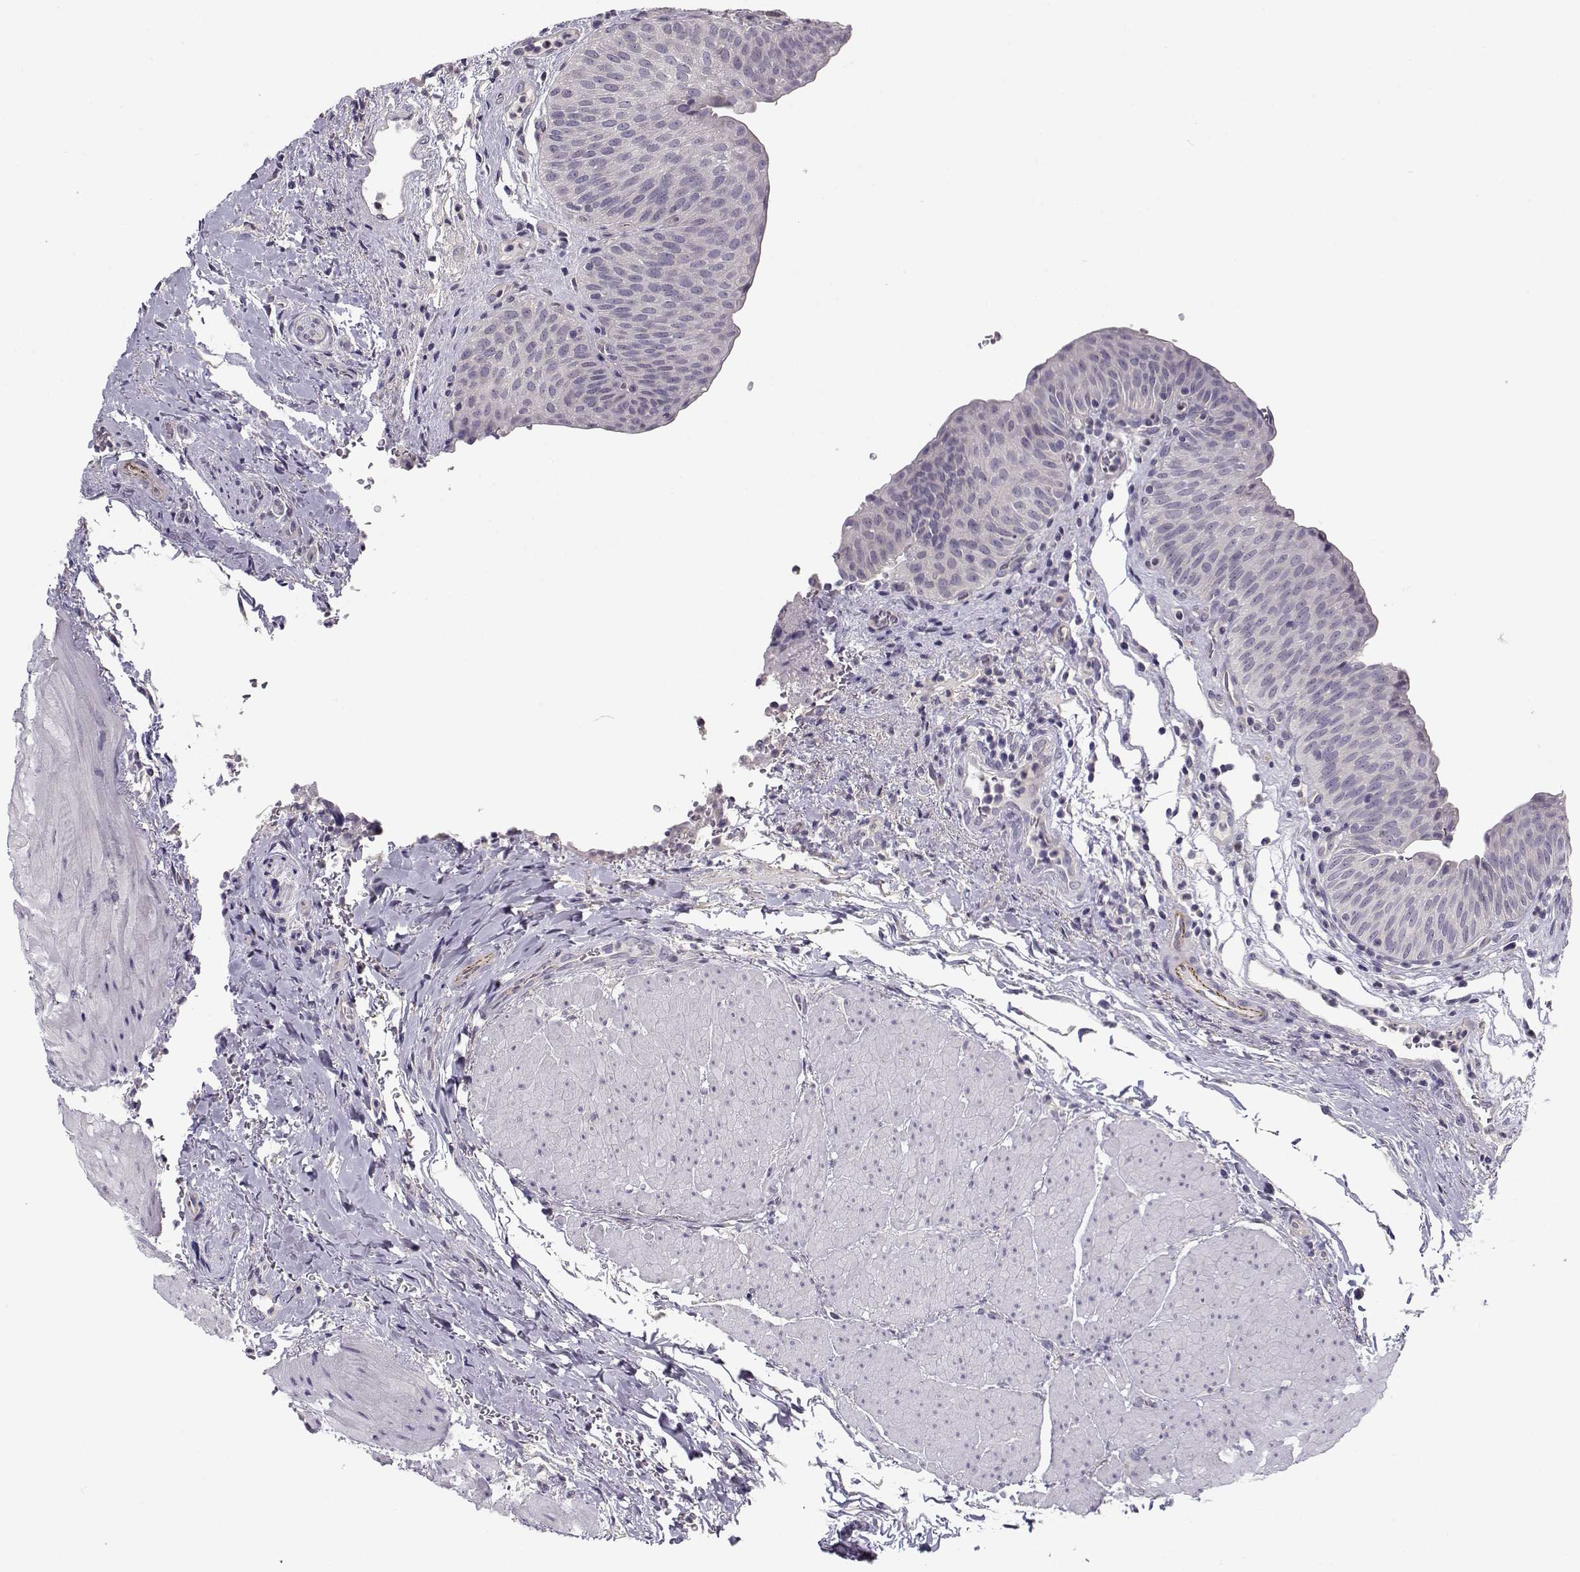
{"staining": {"intensity": "negative", "quantity": "none", "location": "none"}, "tissue": "urinary bladder", "cell_type": "Urothelial cells", "image_type": "normal", "snomed": [{"axis": "morphology", "description": "Normal tissue, NOS"}, {"axis": "topography", "description": "Urinary bladder"}], "caption": "The photomicrograph displays no significant staining in urothelial cells of urinary bladder.", "gene": "TMEM145", "patient": {"sex": "male", "age": 66}}